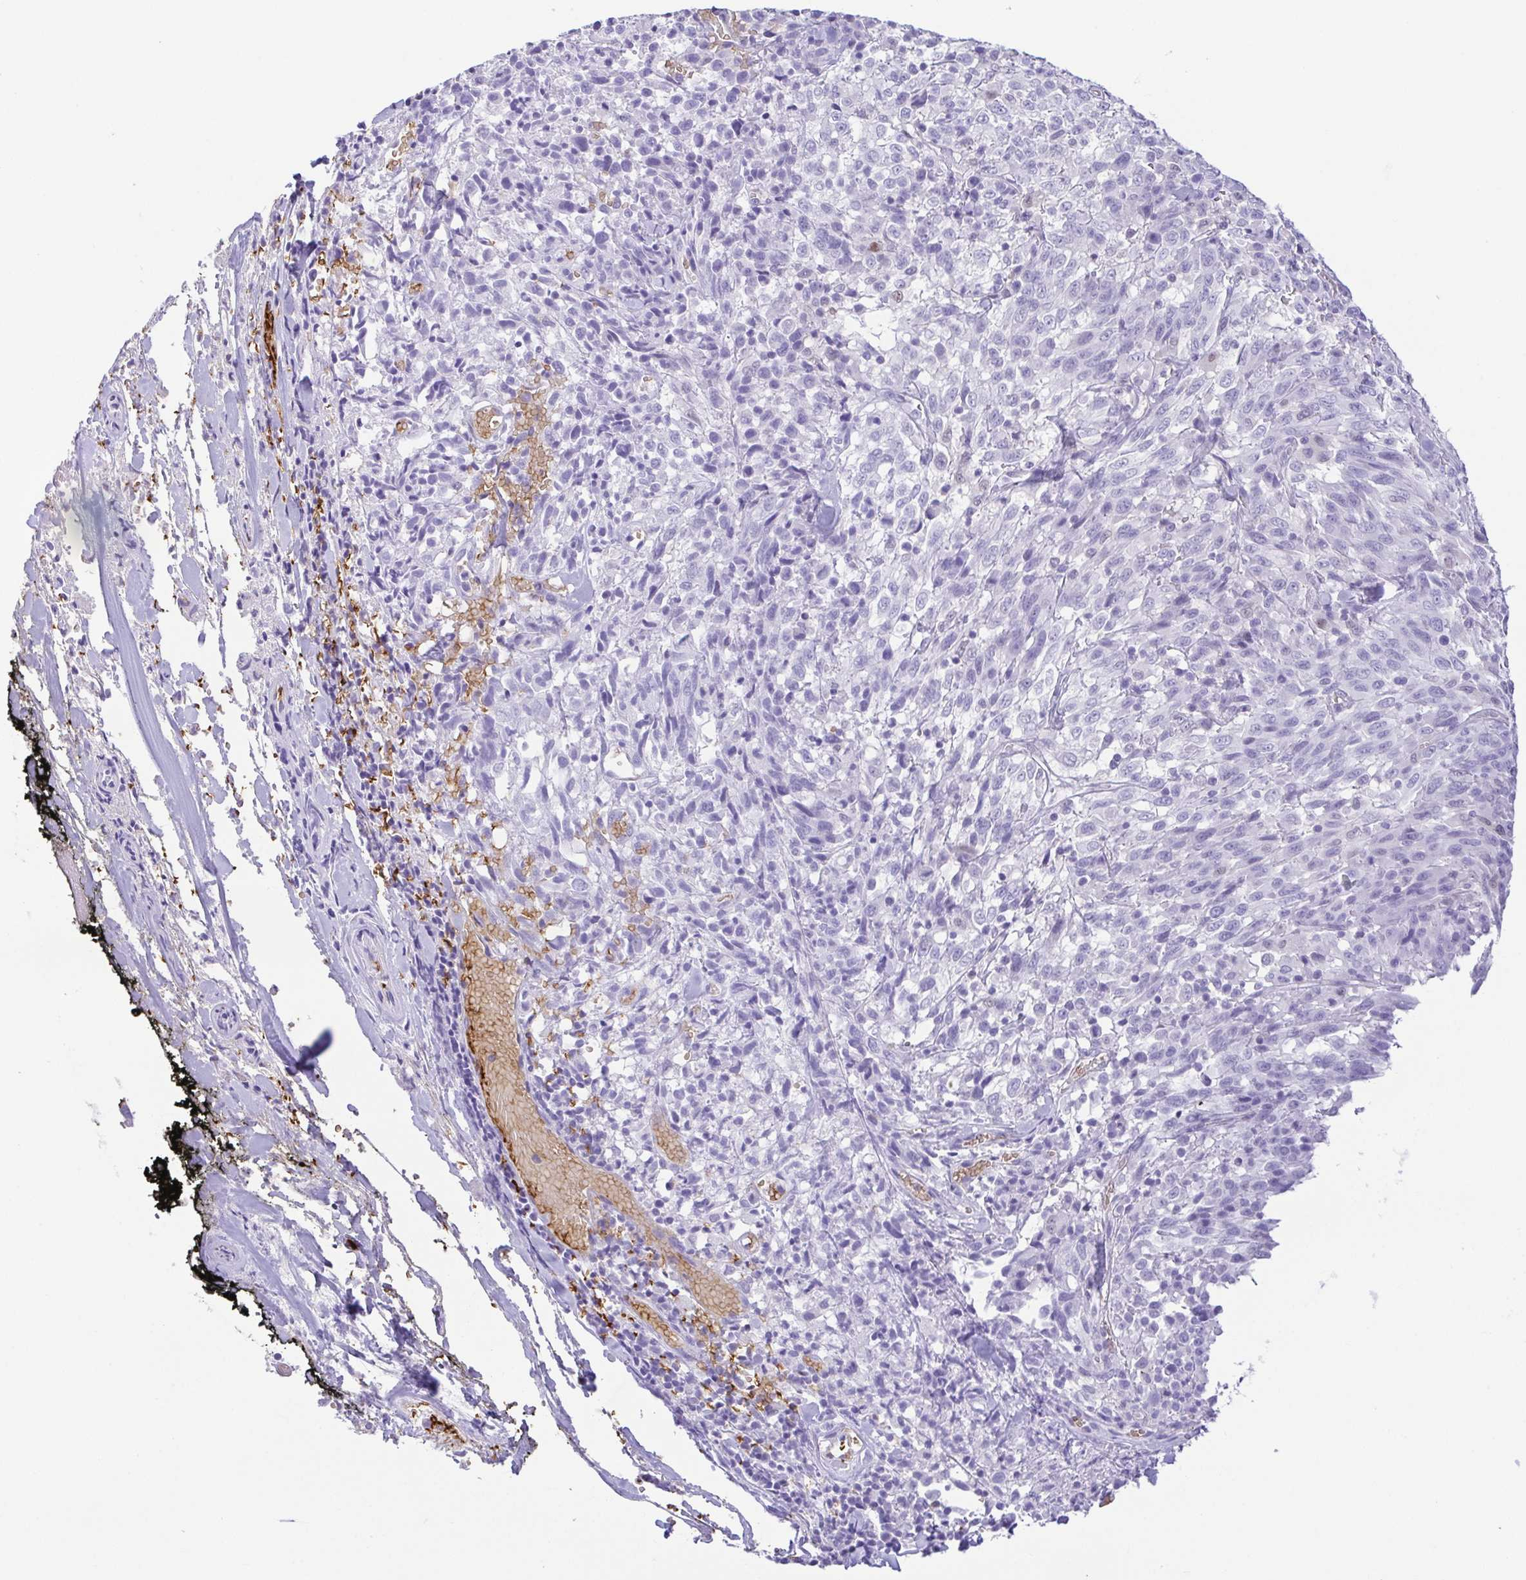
{"staining": {"intensity": "negative", "quantity": "none", "location": "none"}, "tissue": "melanoma", "cell_type": "Tumor cells", "image_type": "cancer", "snomed": [{"axis": "morphology", "description": "Malignant melanoma, NOS"}, {"axis": "topography", "description": "Skin"}], "caption": "High power microscopy histopathology image of an immunohistochemistry histopathology image of melanoma, revealing no significant expression in tumor cells.", "gene": "EPB42", "patient": {"sex": "female", "age": 91}}